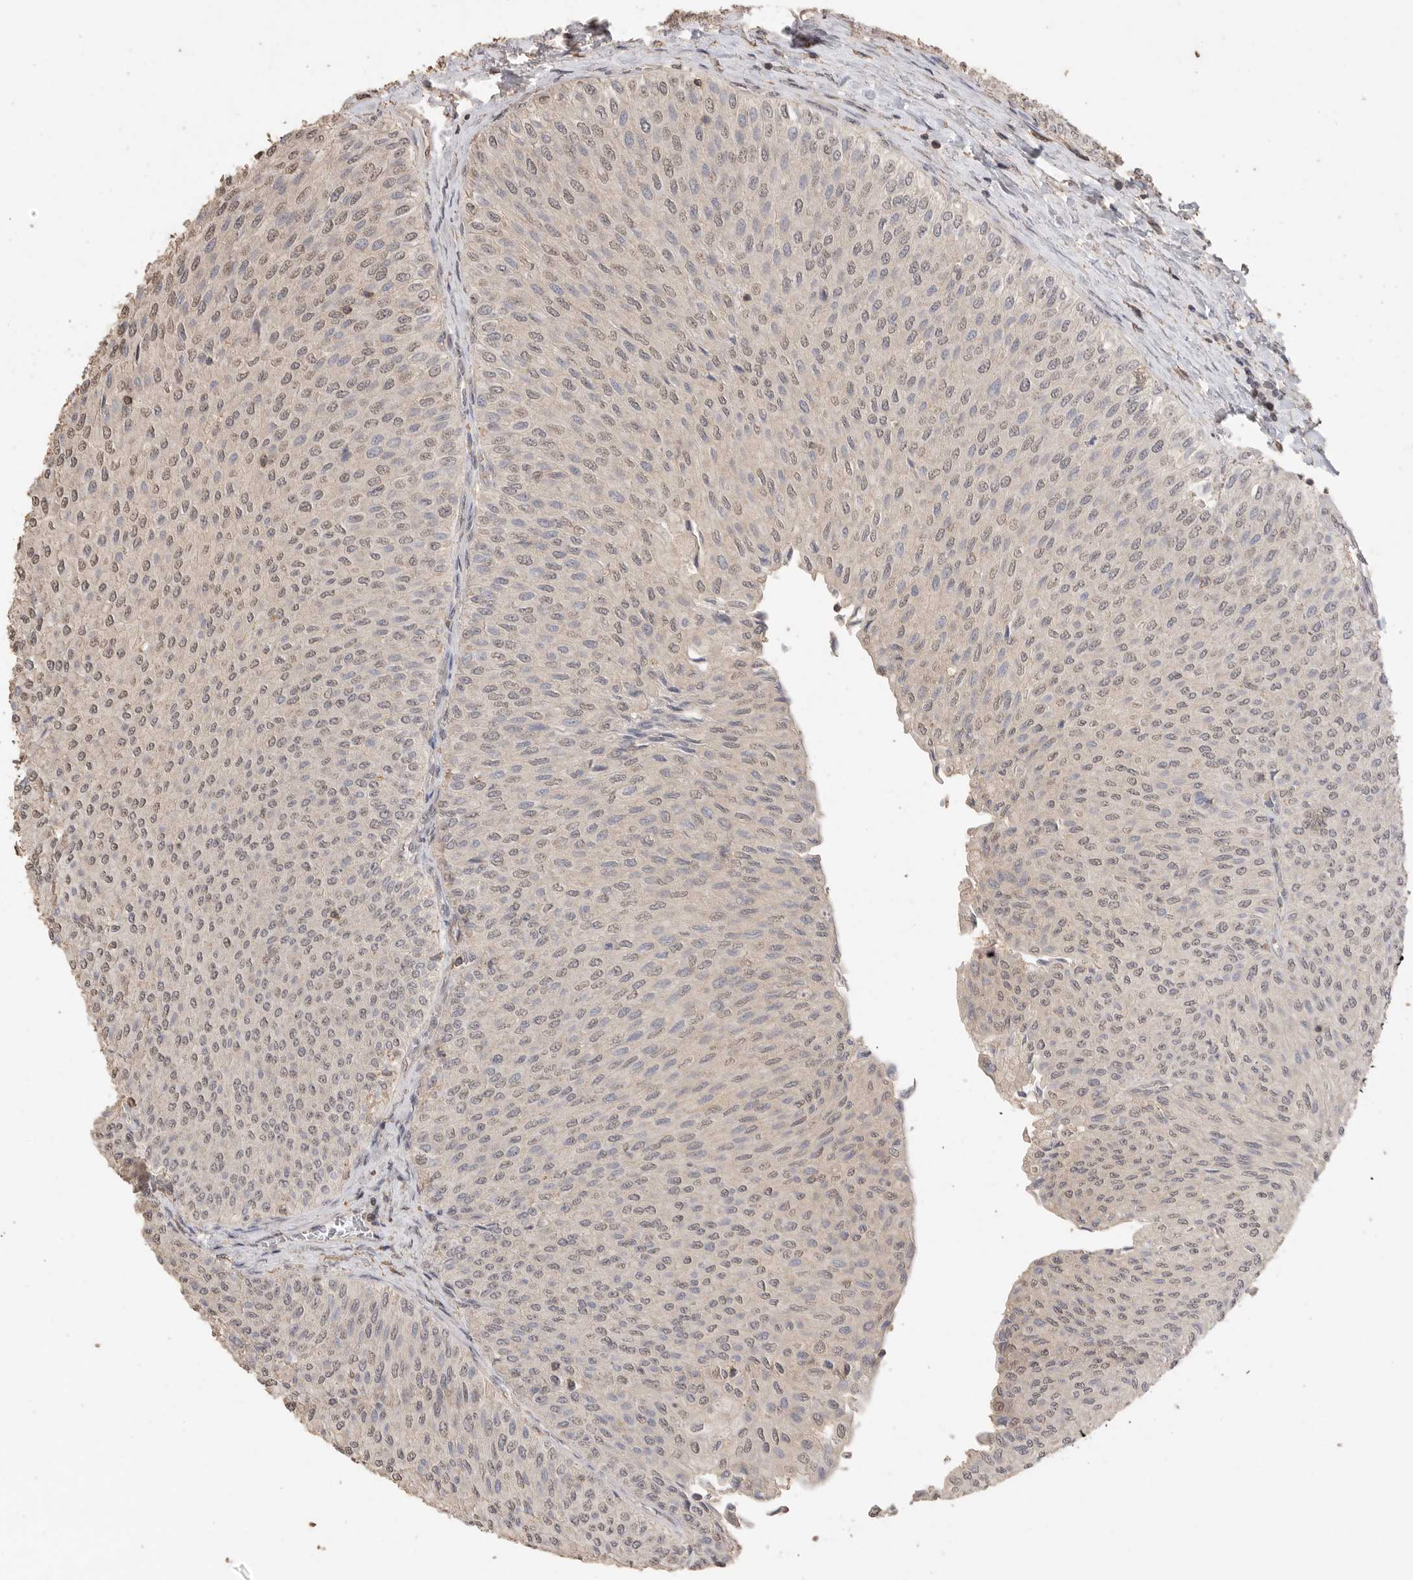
{"staining": {"intensity": "weak", "quantity": ">75%", "location": "nuclear"}, "tissue": "urothelial cancer", "cell_type": "Tumor cells", "image_type": "cancer", "snomed": [{"axis": "morphology", "description": "Urothelial carcinoma, Low grade"}, {"axis": "topography", "description": "Urinary bladder"}], "caption": "Immunohistochemical staining of low-grade urothelial carcinoma shows low levels of weak nuclear positivity in about >75% of tumor cells.", "gene": "MAP2K1", "patient": {"sex": "male", "age": 78}}